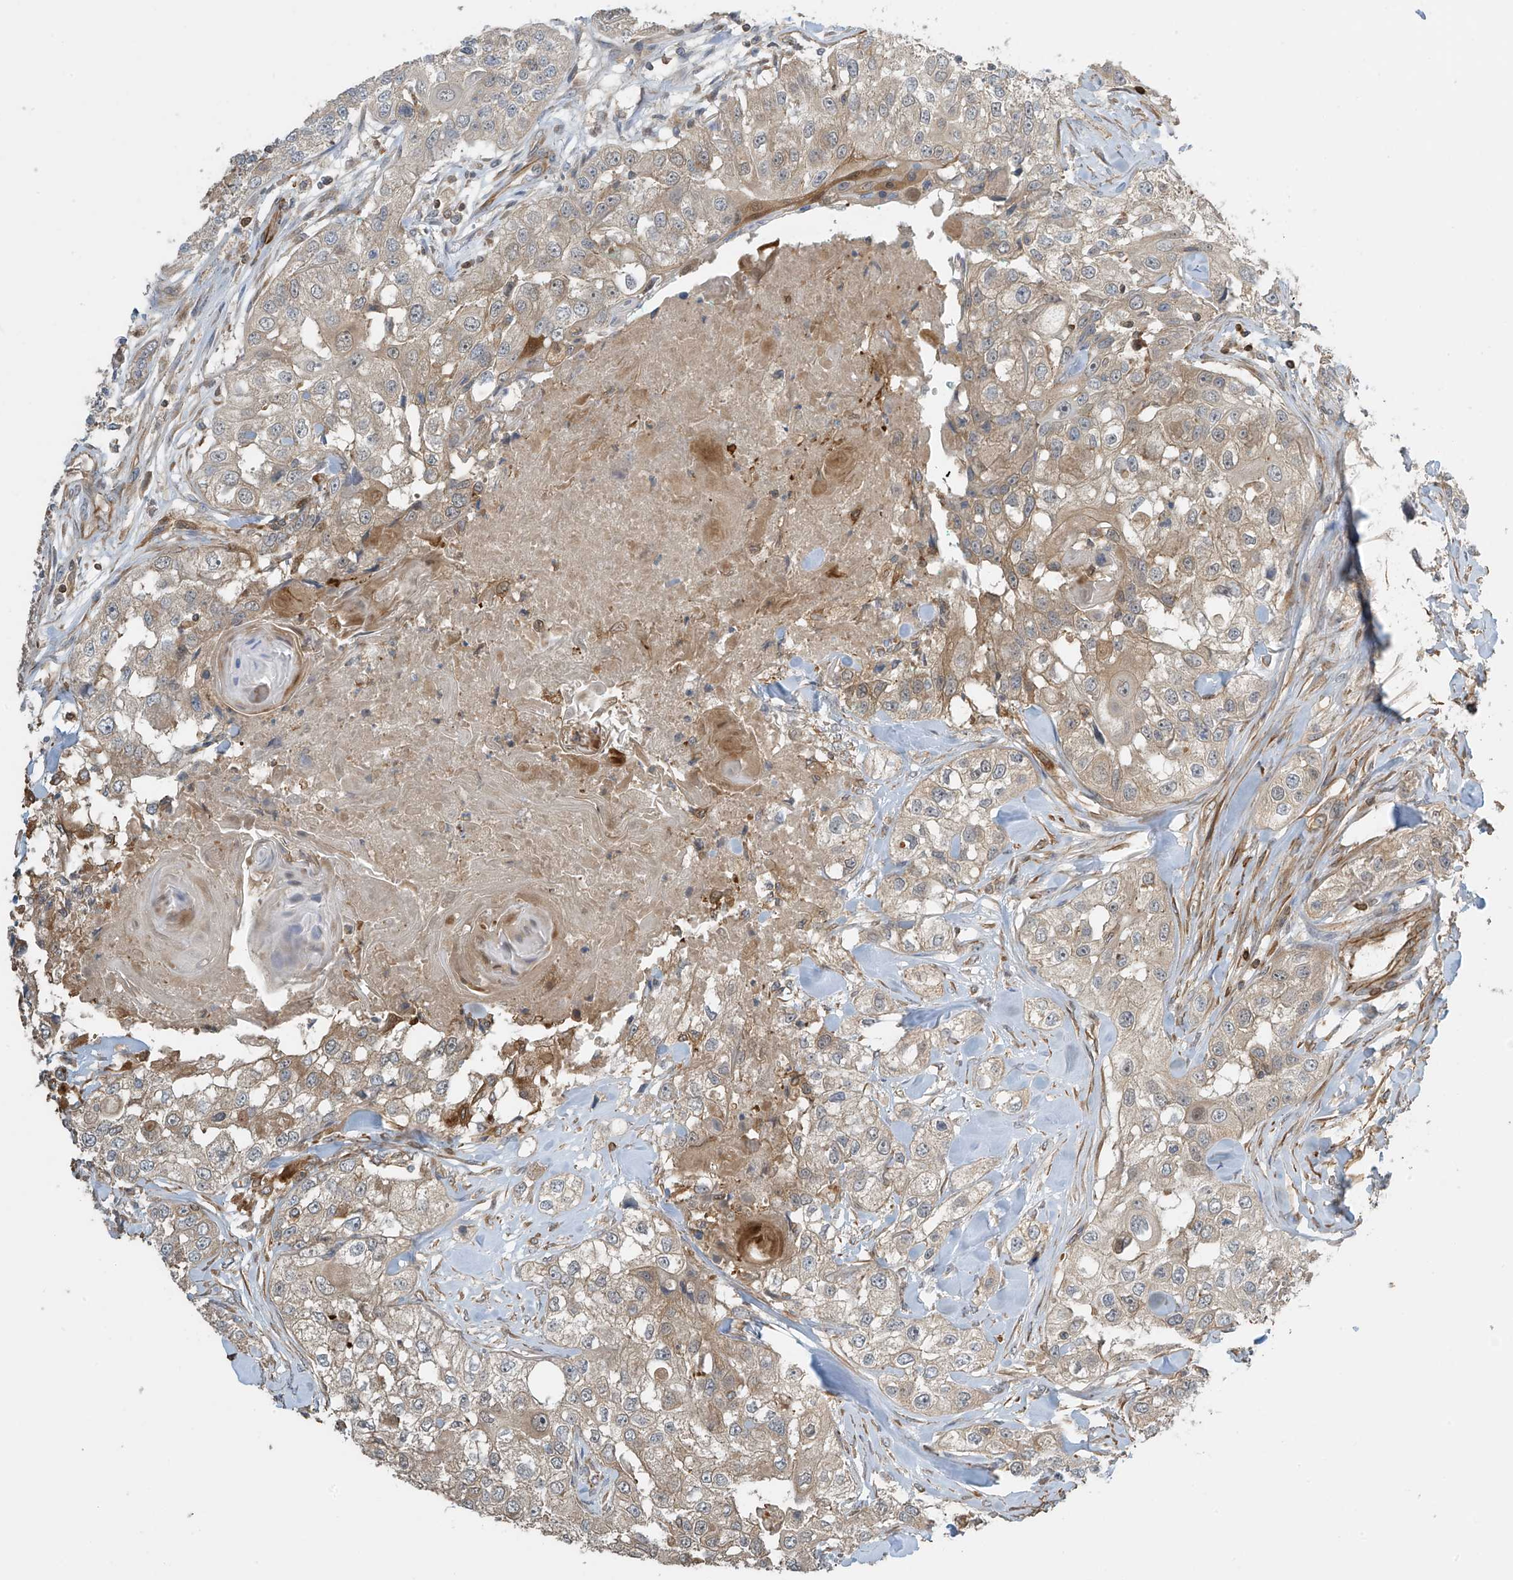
{"staining": {"intensity": "weak", "quantity": ">75%", "location": "cytoplasmic/membranous"}, "tissue": "head and neck cancer", "cell_type": "Tumor cells", "image_type": "cancer", "snomed": [{"axis": "morphology", "description": "Normal tissue, NOS"}, {"axis": "morphology", "description": "Squamous cell carcinoma, NOS"}, {"axis": "topography", "description": "Skeletal muscle"}, {"axis": "topography", "description": "Head-Neck"}], "caption": "IHC micrograph of neoplastic tissue: head and neck cancer stained using immunohistochemistry reveals low levels of weak protein expression localized specifically in the cytoplasmic/membranous of tumor cells, appearing as a cytoplasmic/membranous brown color.", "gene": "SH3BGRL3", "patient": {"sex": "male", "age": 51}}